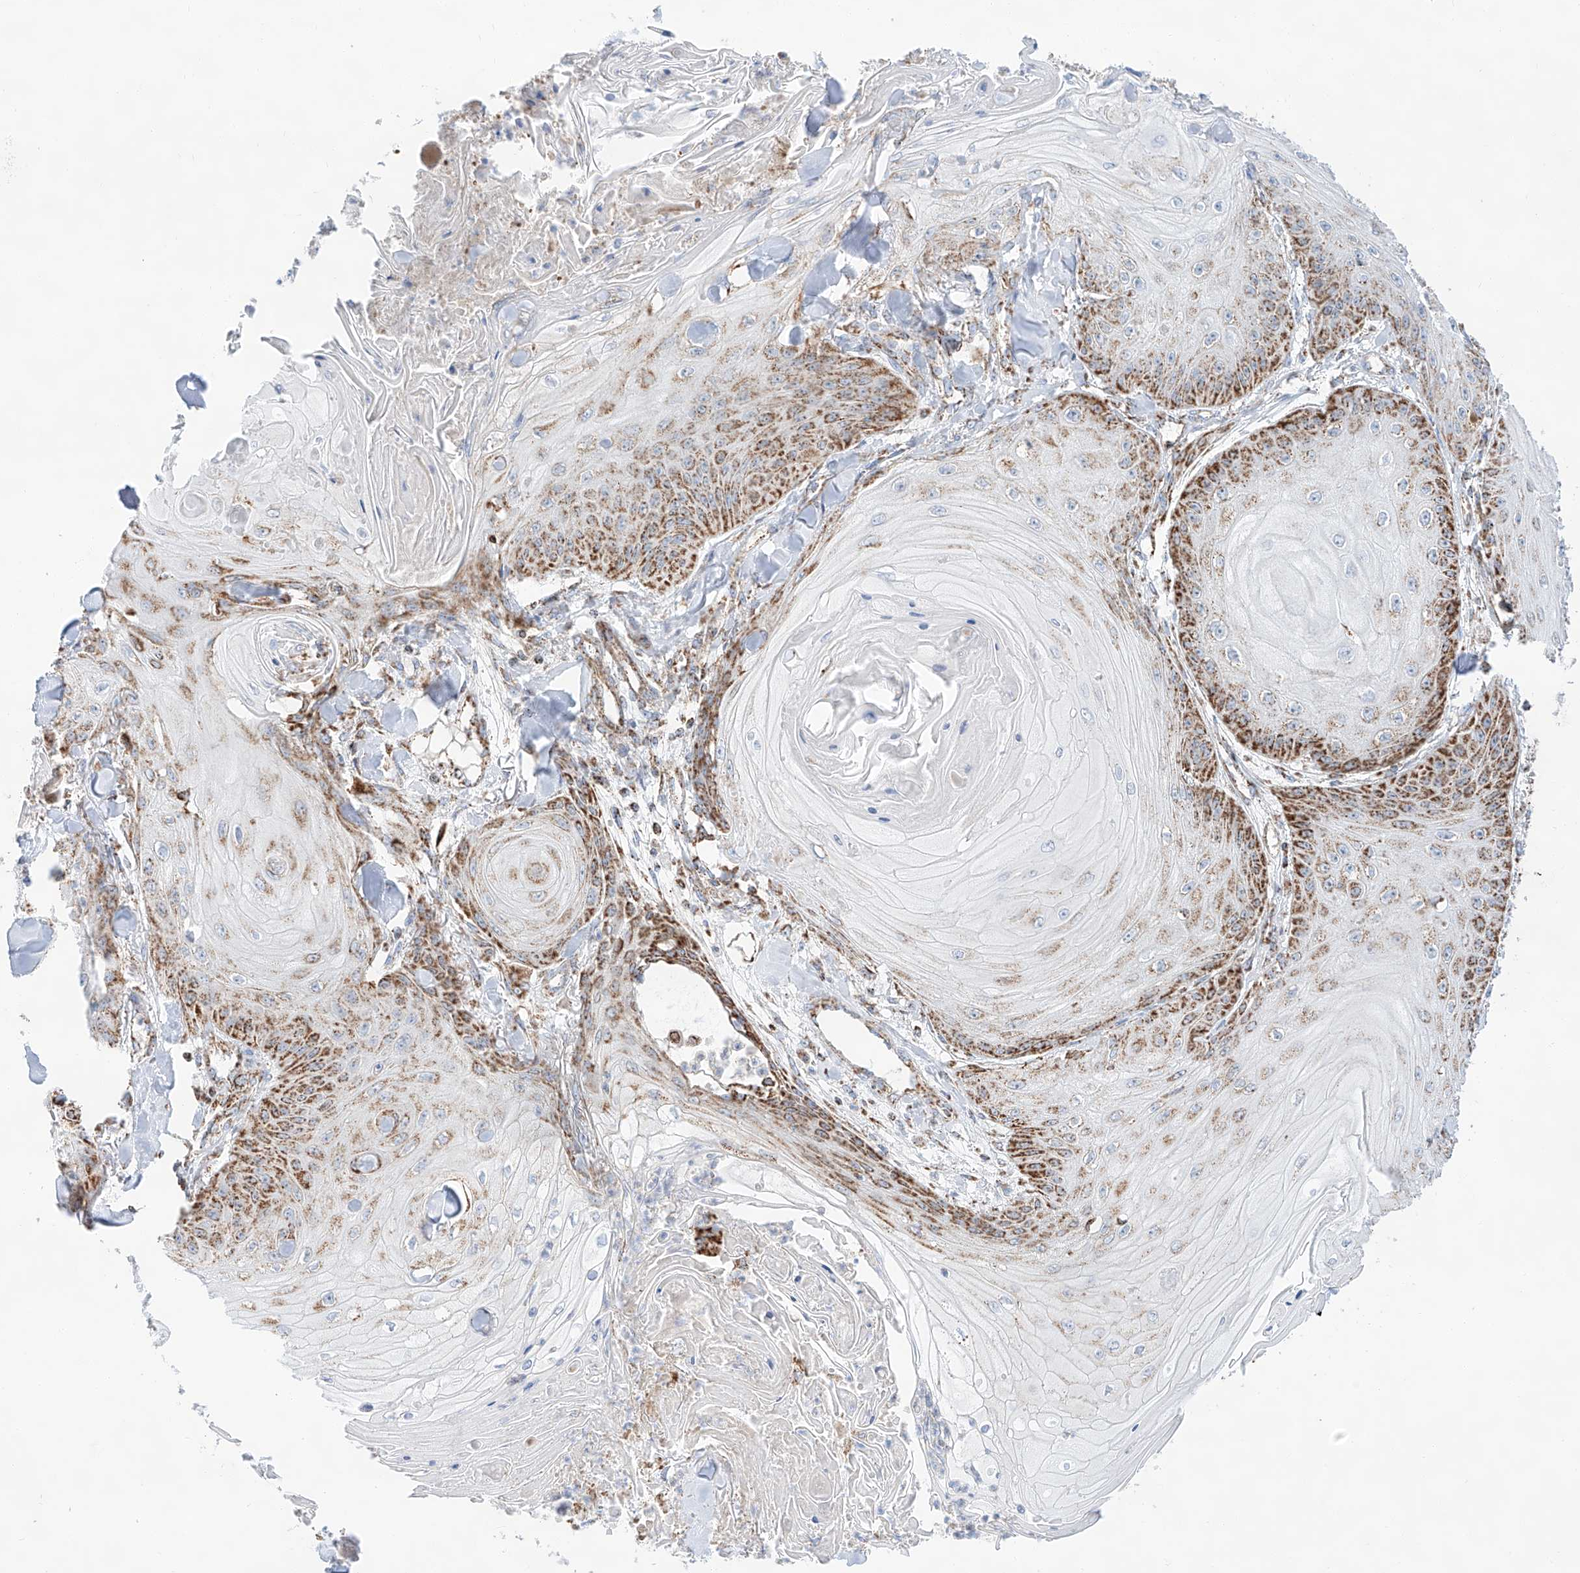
{"staining": {"intensity": "moderate", "quantity": ">75%", "location": "cytoplasmic/membranous"}, "tissue": "skin cancer", "cell_type": "Tumor cells", "image_type": "cancer", "snomed": [{"axis": "morphology", "description": "Squamous cell carcinoma, NOS"}, {"axis": "topography", "description": "Skin"}], "caption": "This image exhibits immunohistochemistry (IHC) staining of human skin cancer, with medium moderate cytoplasmic/membranous expression in about >75% of tumor cells.", "gene": "TTC27", "patient": {"sex": "male", "age": 74}}